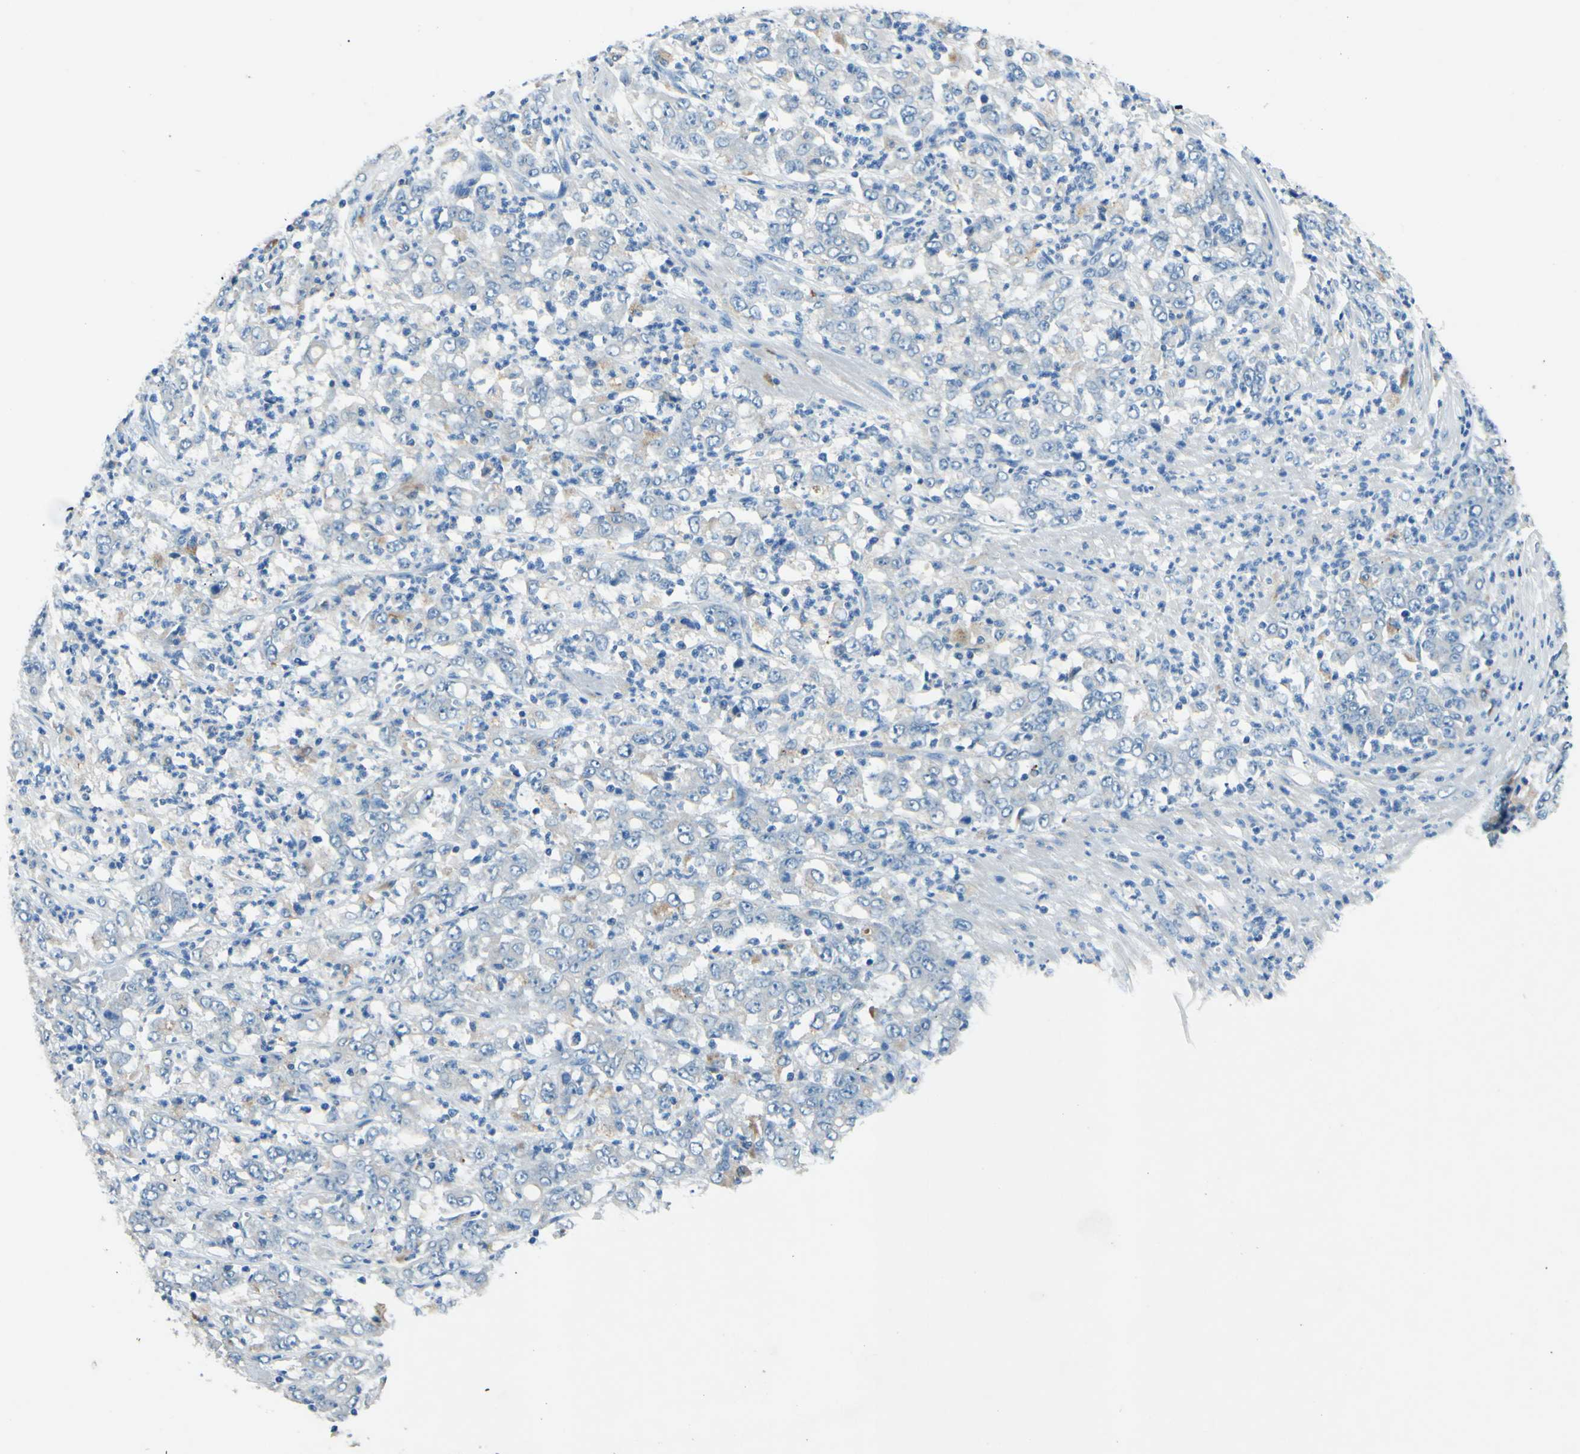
{"staining": {"intensity": "negative", "quantity": "none", "location": "none"}, "tissue": "stomach cancer", "cell_type": "Tumor cells", "image_type": "cancer", "snomed": [{"axis": "morphology", "description": "Adenocarcinoma, NOS"}, {"axis": "topography", "description": "Stomach, lower"}], "caption": "Immunohistochemistry (IHC) photomicrograph of neoplastic tissue: human stomach cancer stained with DAB reveals no significant protein positivity in tumor cells.", "gene": "CDH10", "patient": {"sex": "female", "age": 71}}